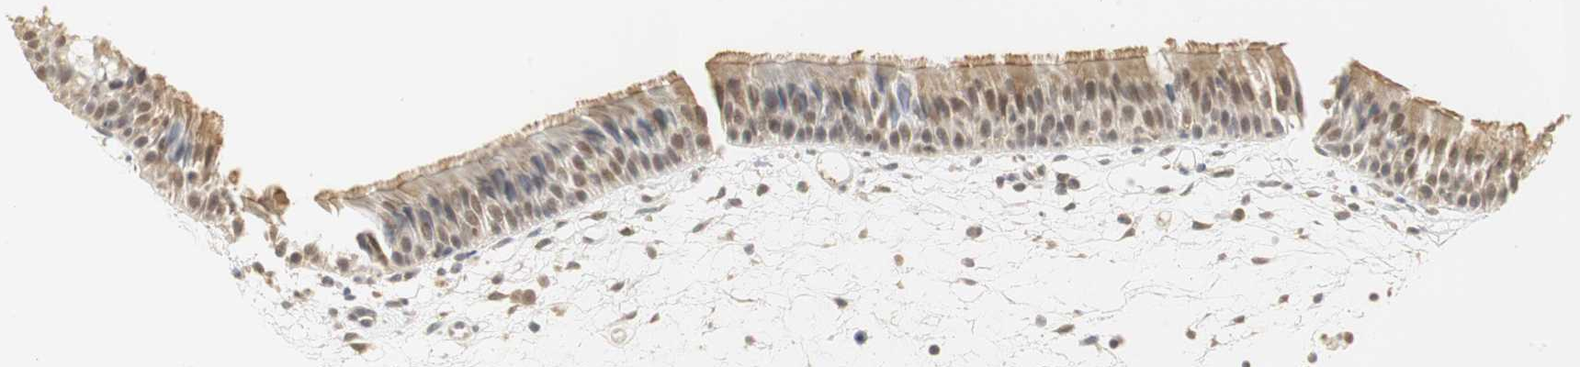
{"staining": {"intensity": "moderate", "quantity": "25%-75%", "location": "cytoplasmic/membranous,nuclear"}, "tissue": "nasopharynx", "cell_type": "Respiratory epithelial cells", "image_type": "normal", "snomed": [{"axis": "morphology", "description": "Normal tissue, NOS"}, {"axis": "topography", "description": "Nasopharynx"}], "caption": "Immunohistochemical staining of unremarkable nasopharynx shows moderate cytoplasmic/membranous,nuclear protein staining in approximately 25%-75% of respiratory epithelial cells.", "gene": "ELOA", "patient": {"sex": "female", "age": 54}}